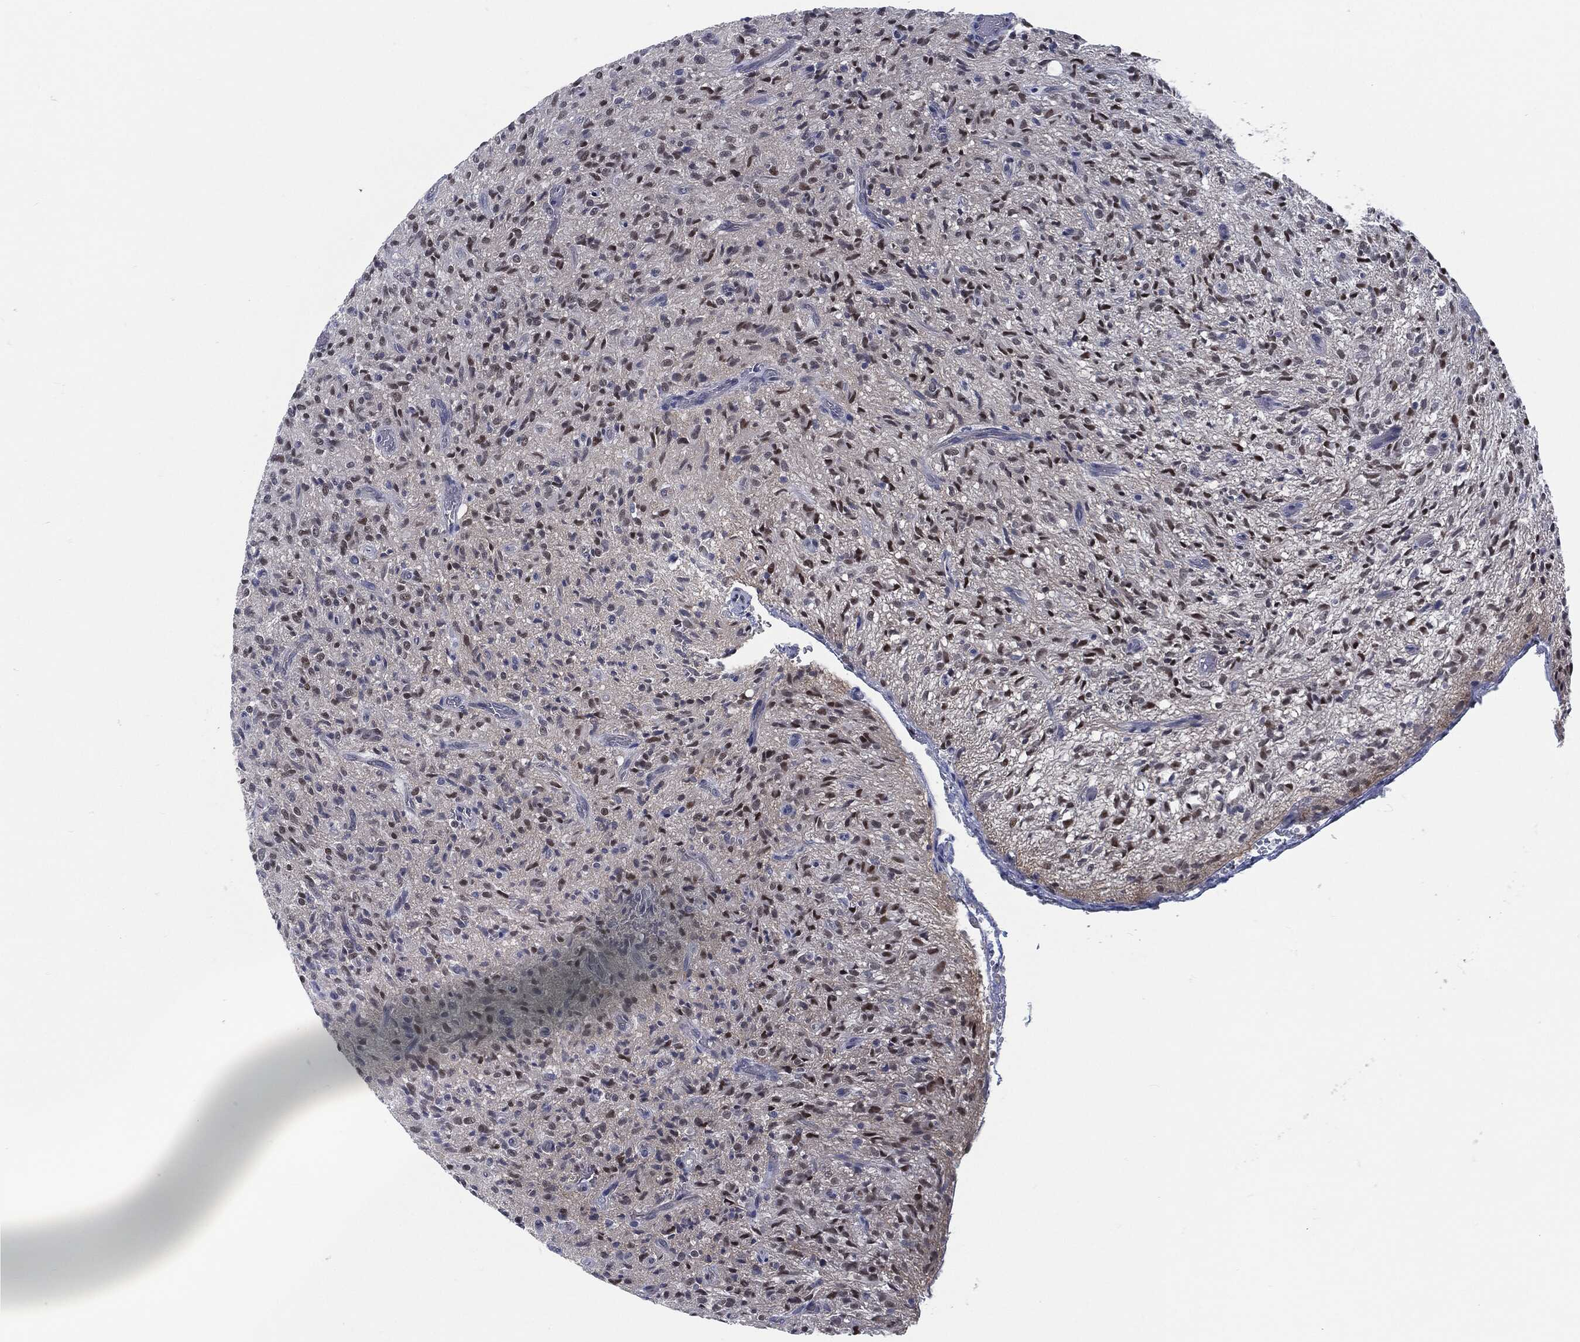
{"staining": {"intensity": "strong", "quantity": "<25%", "location": "nuclear"}, "tissue": "glioma", "cell_type": "Tumor cells", "image_type": "cancer", "snomed": [{"axis": "morphology", "description": "Glioma, malignant, High grade"}, {"axis": "topography", "description": "Brain"}], "caption": "Immunohistochemistry (IHC) image of malignant high-grade glioma stained for a protein (brown), which demonstrates medium levels of strong nuclear positivity in approximately <25% of tumor cells.", "gene": "PROM1", "patient": {"sex": "male", "age": 64}}